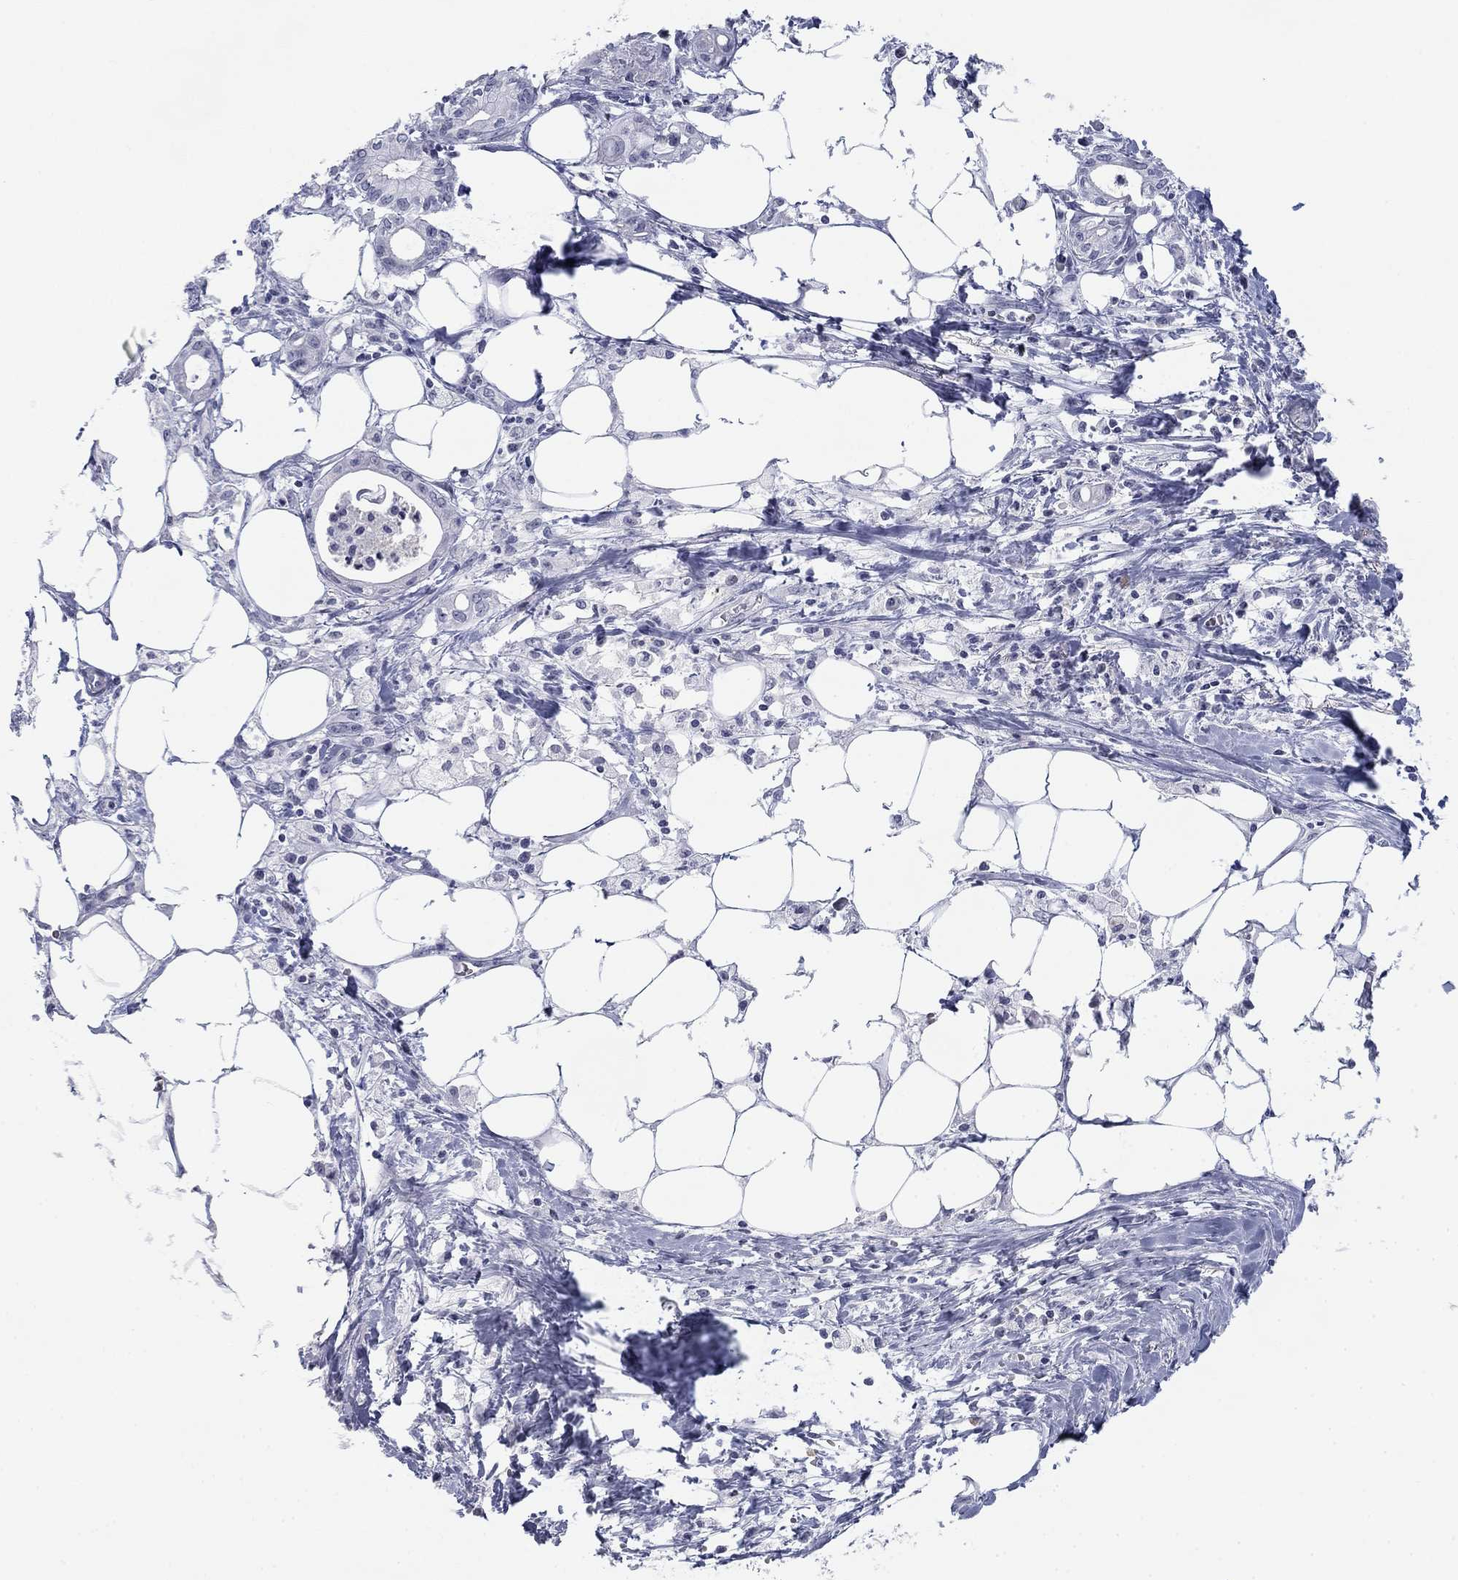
{"staining": {"intensity": "negative", "quantity": "none", "location": "none"}, "tissue": "pancreatic cancer", "cell_type": "Tumor cells", "image_type": "cancer", "snomed": [{"axis": "morphology", "description": "Adenocarcinoma, NOS"}, {"axis": "topography", "description": "Pancreas"}], "caption": "Tumor cells show no significant expression in adenocarcinoma (pancreatic).", "gene": "PRPH", "patient": {"sex": "male", "age": 71}}